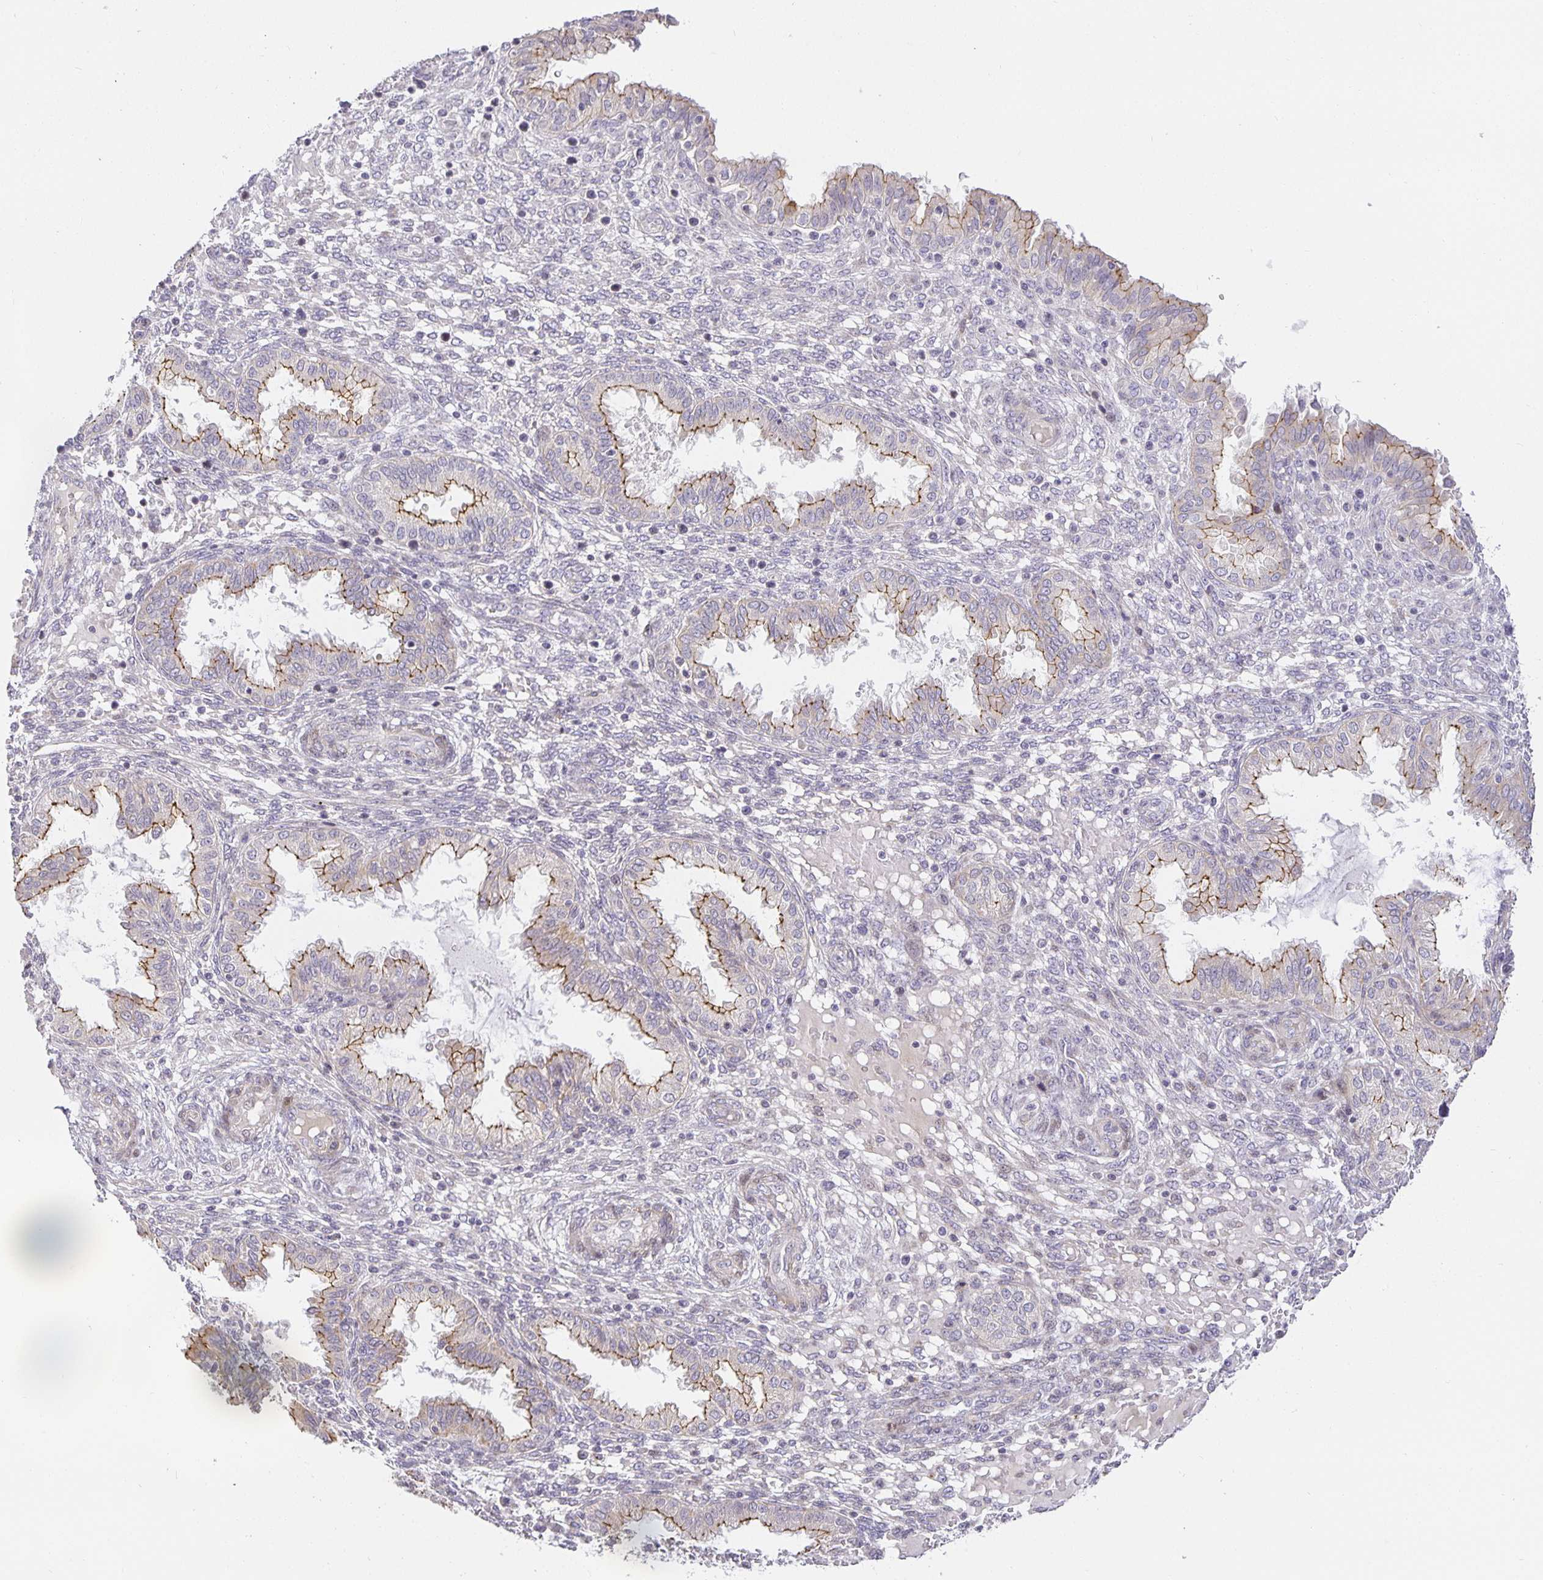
{"staining": {"intensity": "negative", "quantity": "none", "location": "none"}, "tissue": "endometrium", "cell_type": "Cells in endometrial stroma", "image_type": "normal", "snomed": [{"axis": "morphology", "description": "Normal tissue, NOS"}, {"axis": "topography", "description": "Endometrium"}], "caption": "Immunohistochemistry micrograph of benign human endometrium stained for a protein (brown), which demonstrates no staining in cells in endometrial stroma. Nuclei are stained in blue.", "gene": "TJP3", "patient": {"sex": "female", "age": 33}}